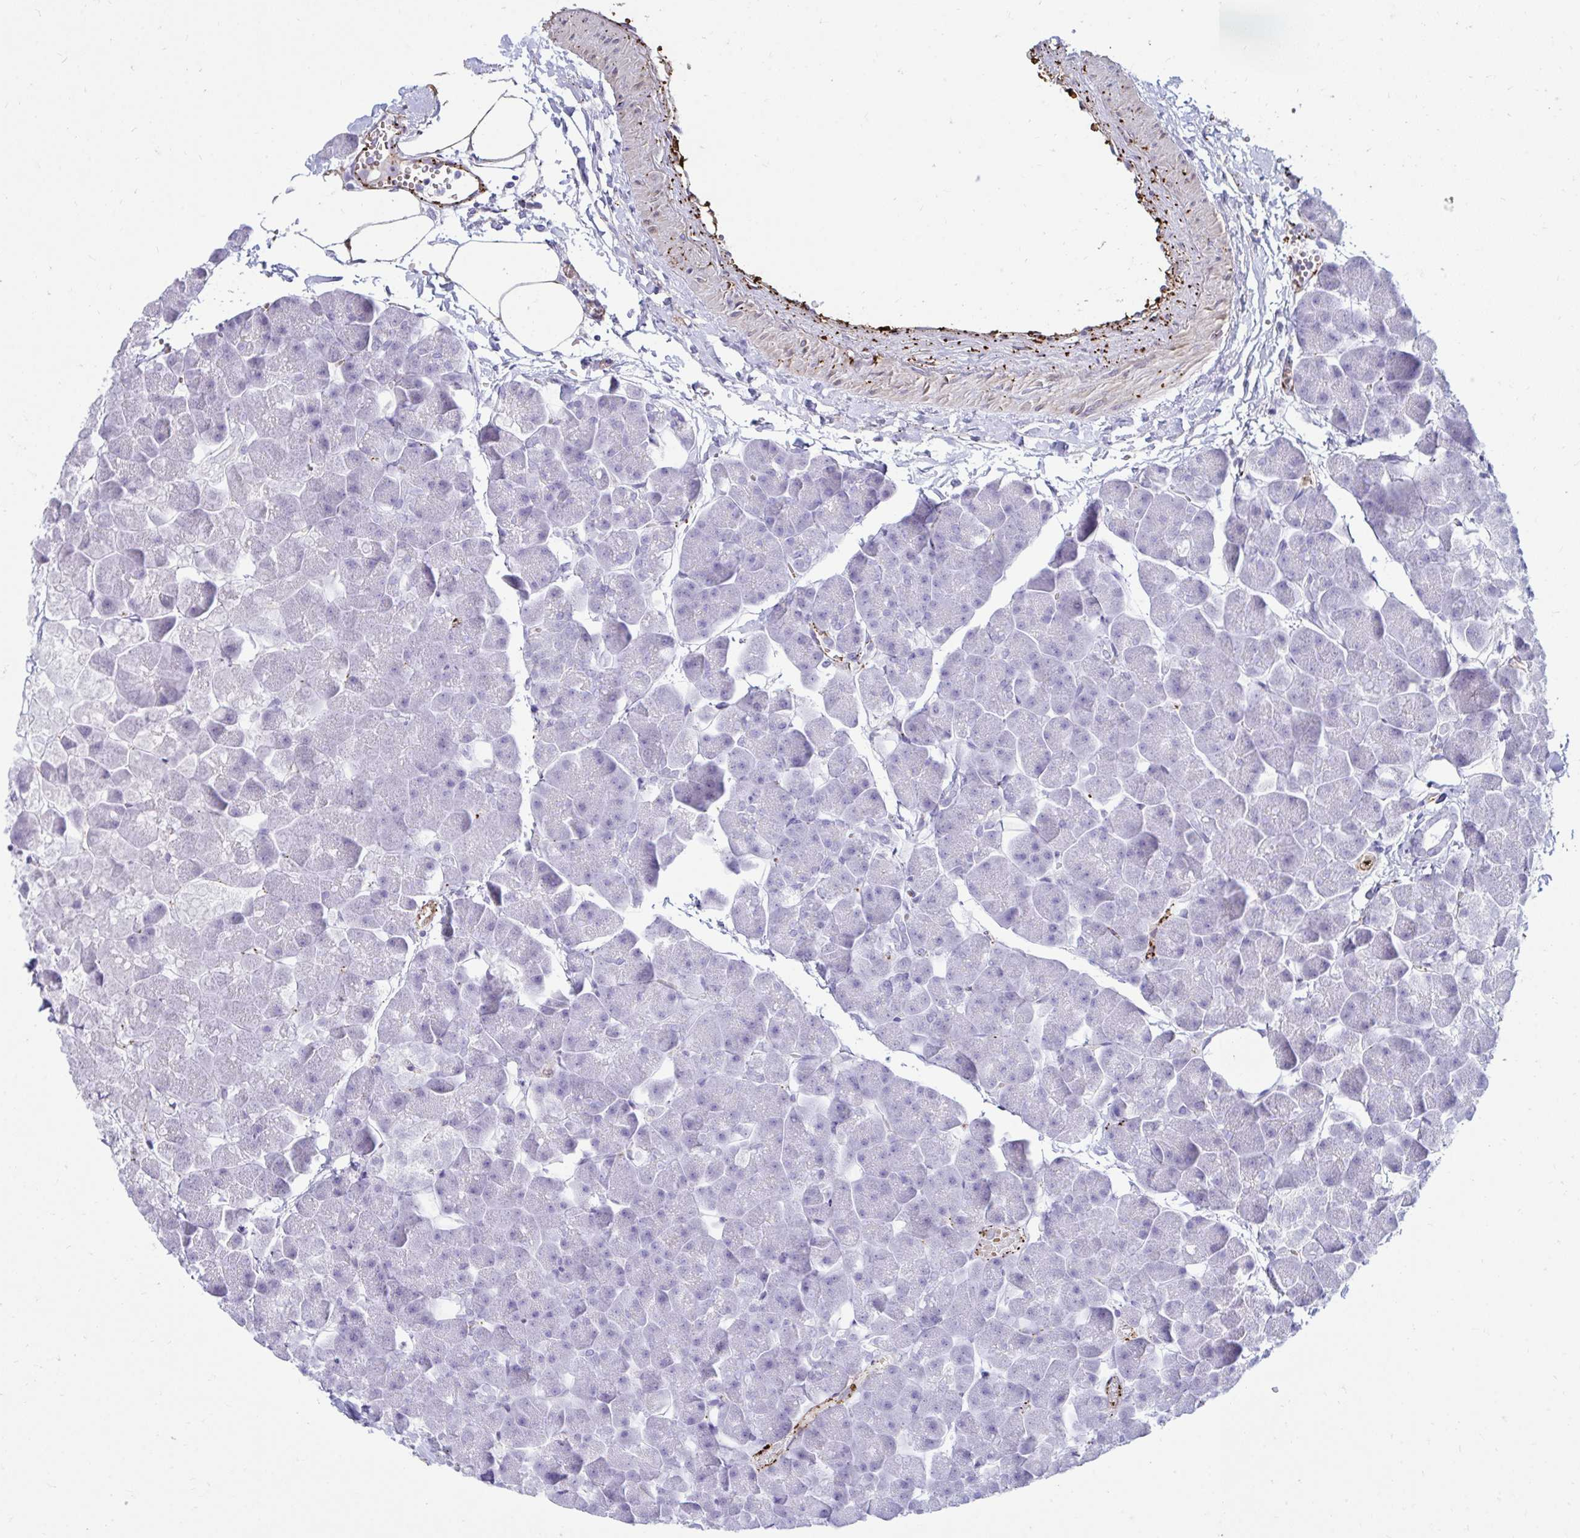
{"staining": {"intensity": "negative", "quantity": "none", "location": "none"}, "tissue": "pancreas", "cell_type": "Exocrine glandular cells", "image_type": "normal", "snomed": [{"axis": "morphology", "description": "Normal tissue, NOS"}, {"axis": "topography", "description": "Pancreas"}], "caption": "DAB immunohistochemical staining of benign human pancreas displays no significant positivity in exocrine glandular cells. (Brightfield microscopy of DAB (3,3'-diaminobenzidine) immunohistochemistry (IHC) at high magnification).", "gene": "UBL3", "patient": {"sex": "male", "age": 35}}